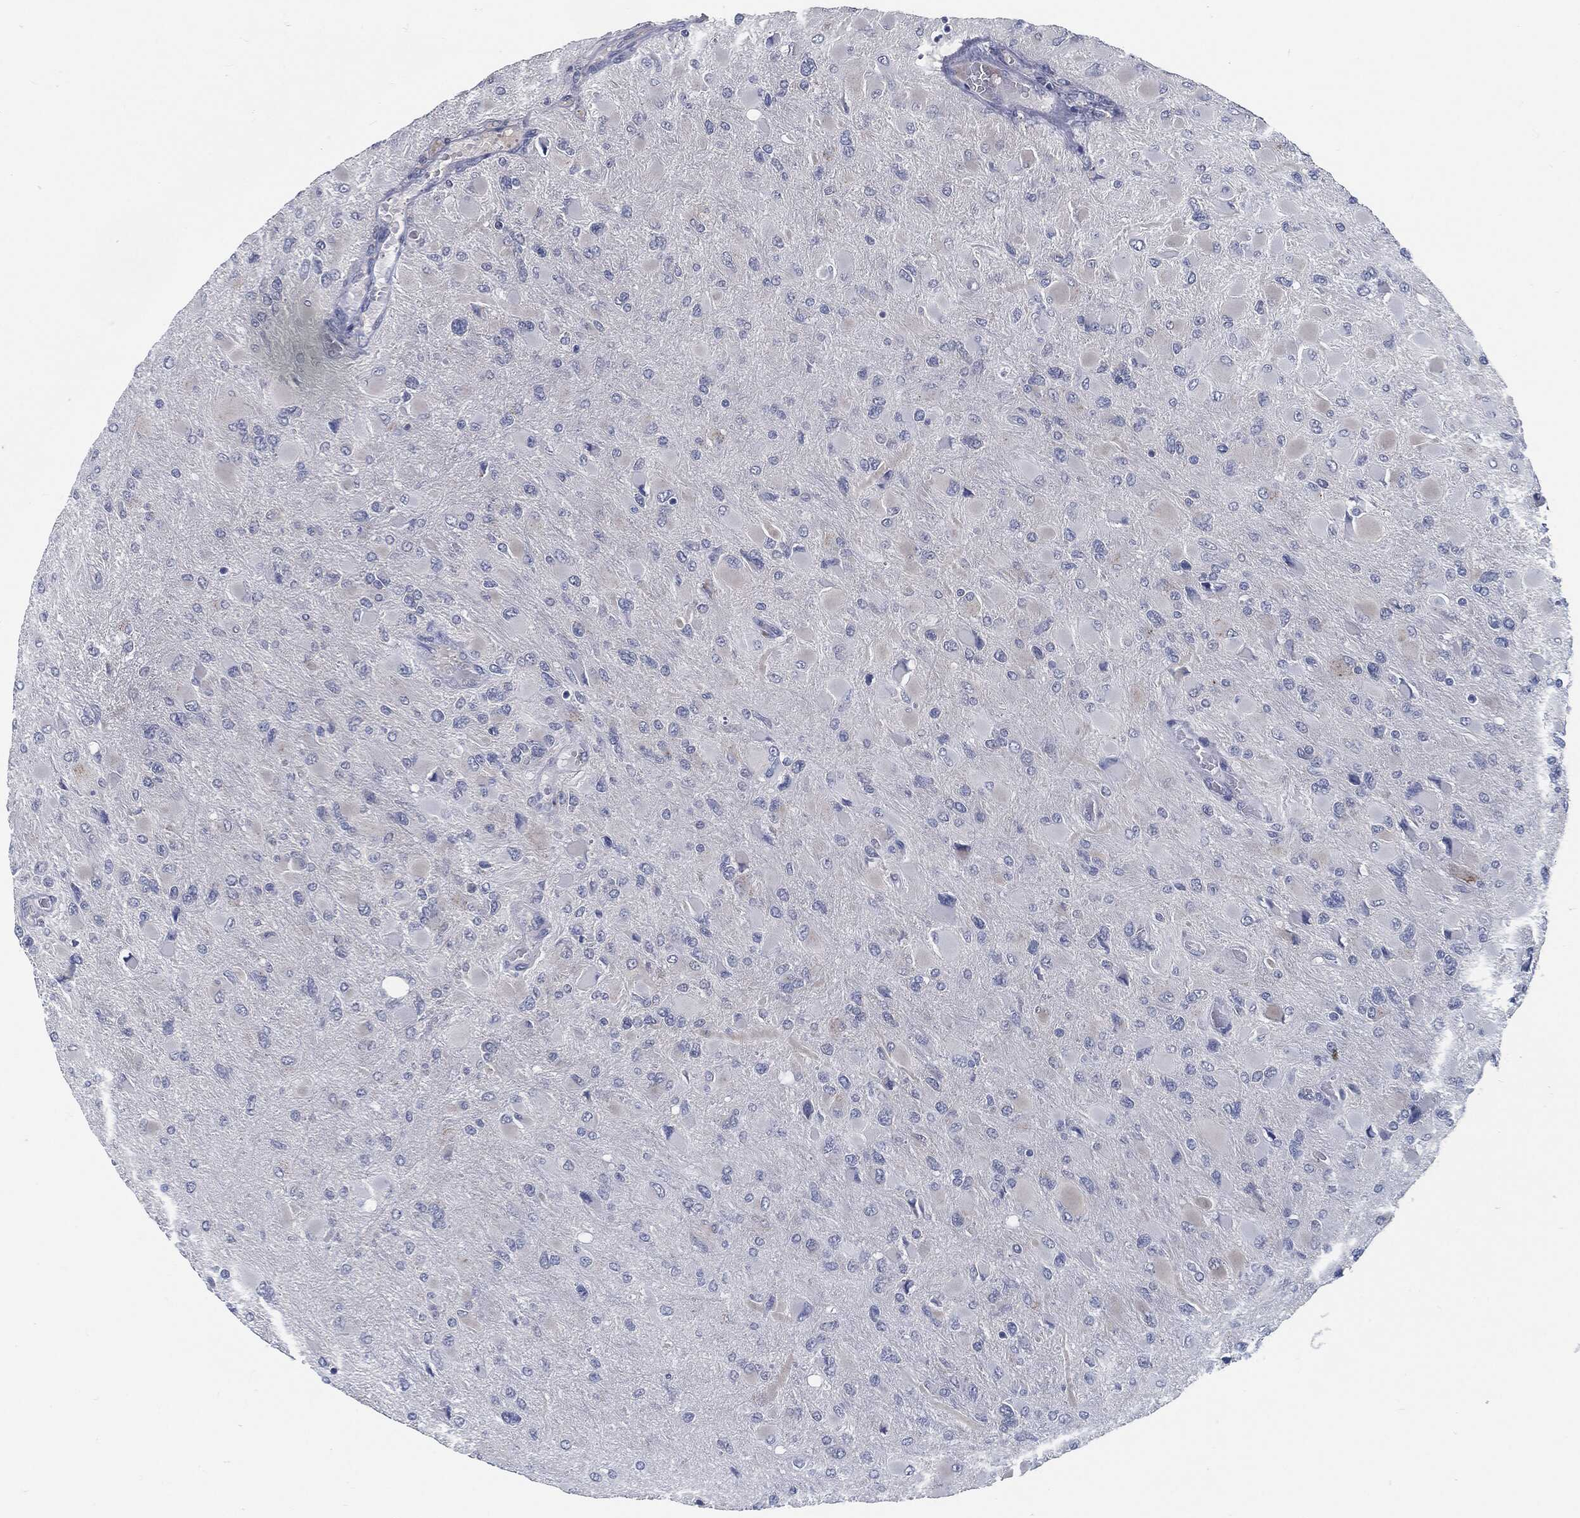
{"staining": {"intensity": "negative", "quantity": "none", "location": "none"}, "tissue": "glioma", "cell_type": "Tumor cells", "image_type": "cancer", "snomed": [{"axis": "morphology", "description": "Glioma, malignant, High grade"}, {"axis": "topography", "description": "Cerebral cortex"}], "caption": "This is an immunohistochemistry (IHC) micrograph of glioma. There is no staining in tumor cells.", "gene": "MST1", "patient": {"sex": "female", "age": 36}}